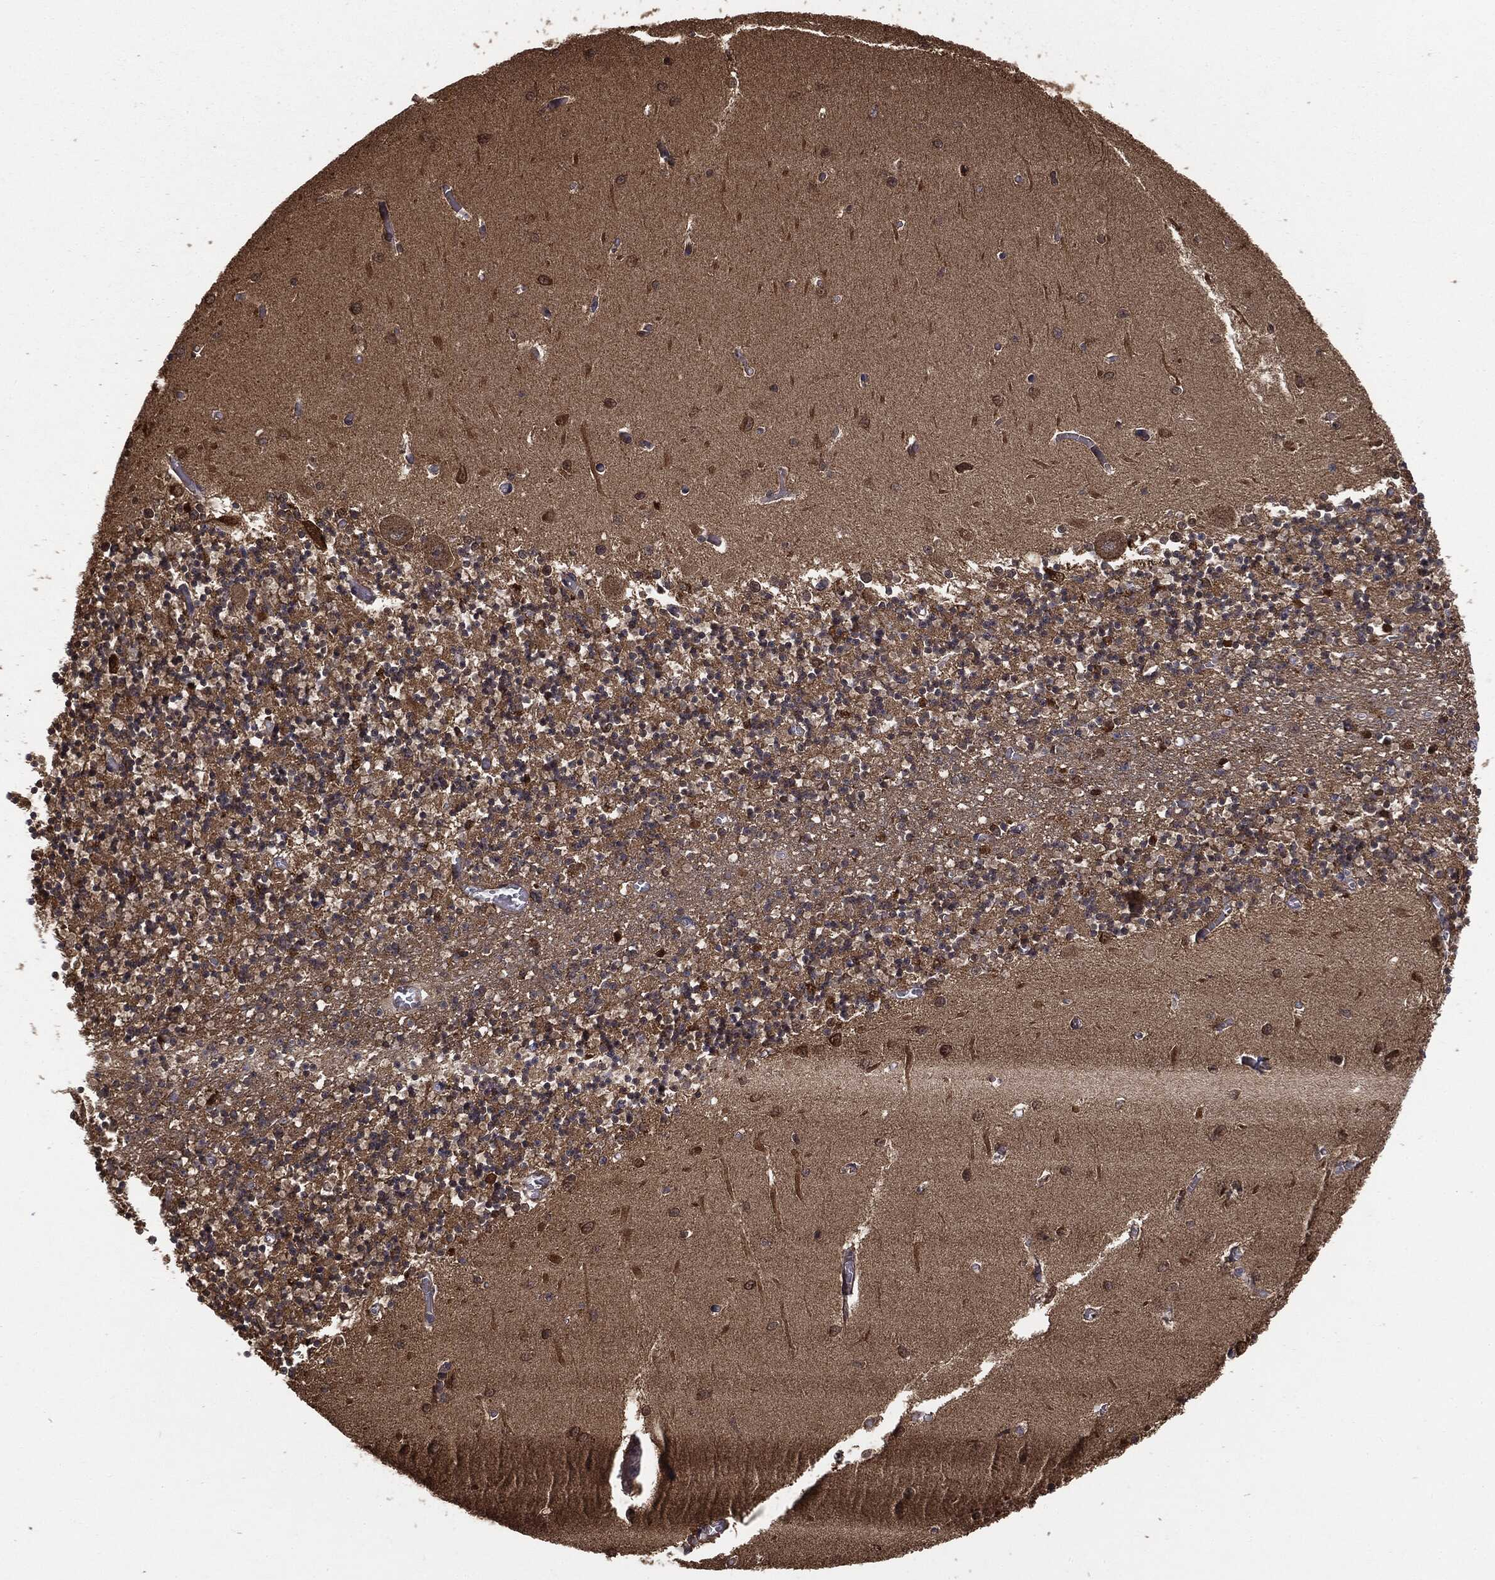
{"staining": {"intensity": "negative", "quantity": "none", "location": "none"}, "tissue": "cerebellum", "cell_type": "Cells in granular layer", "image_type": "normal", "snomed": [{"axis": "morphology", "description": "Normal tissue, NOS"}, {"axis": "topography", "description": "Cerebellum"}], "caption": "Protein analysis of normal cerebellum shows no significant positivity in cells in granular layer. (Stains: DAB IHC with hematoxylin counter stain, Microscopy: brightfield microscopy at high magnification).", "gene": "NME1", "patient": {"sex": "female", "age": 64}}